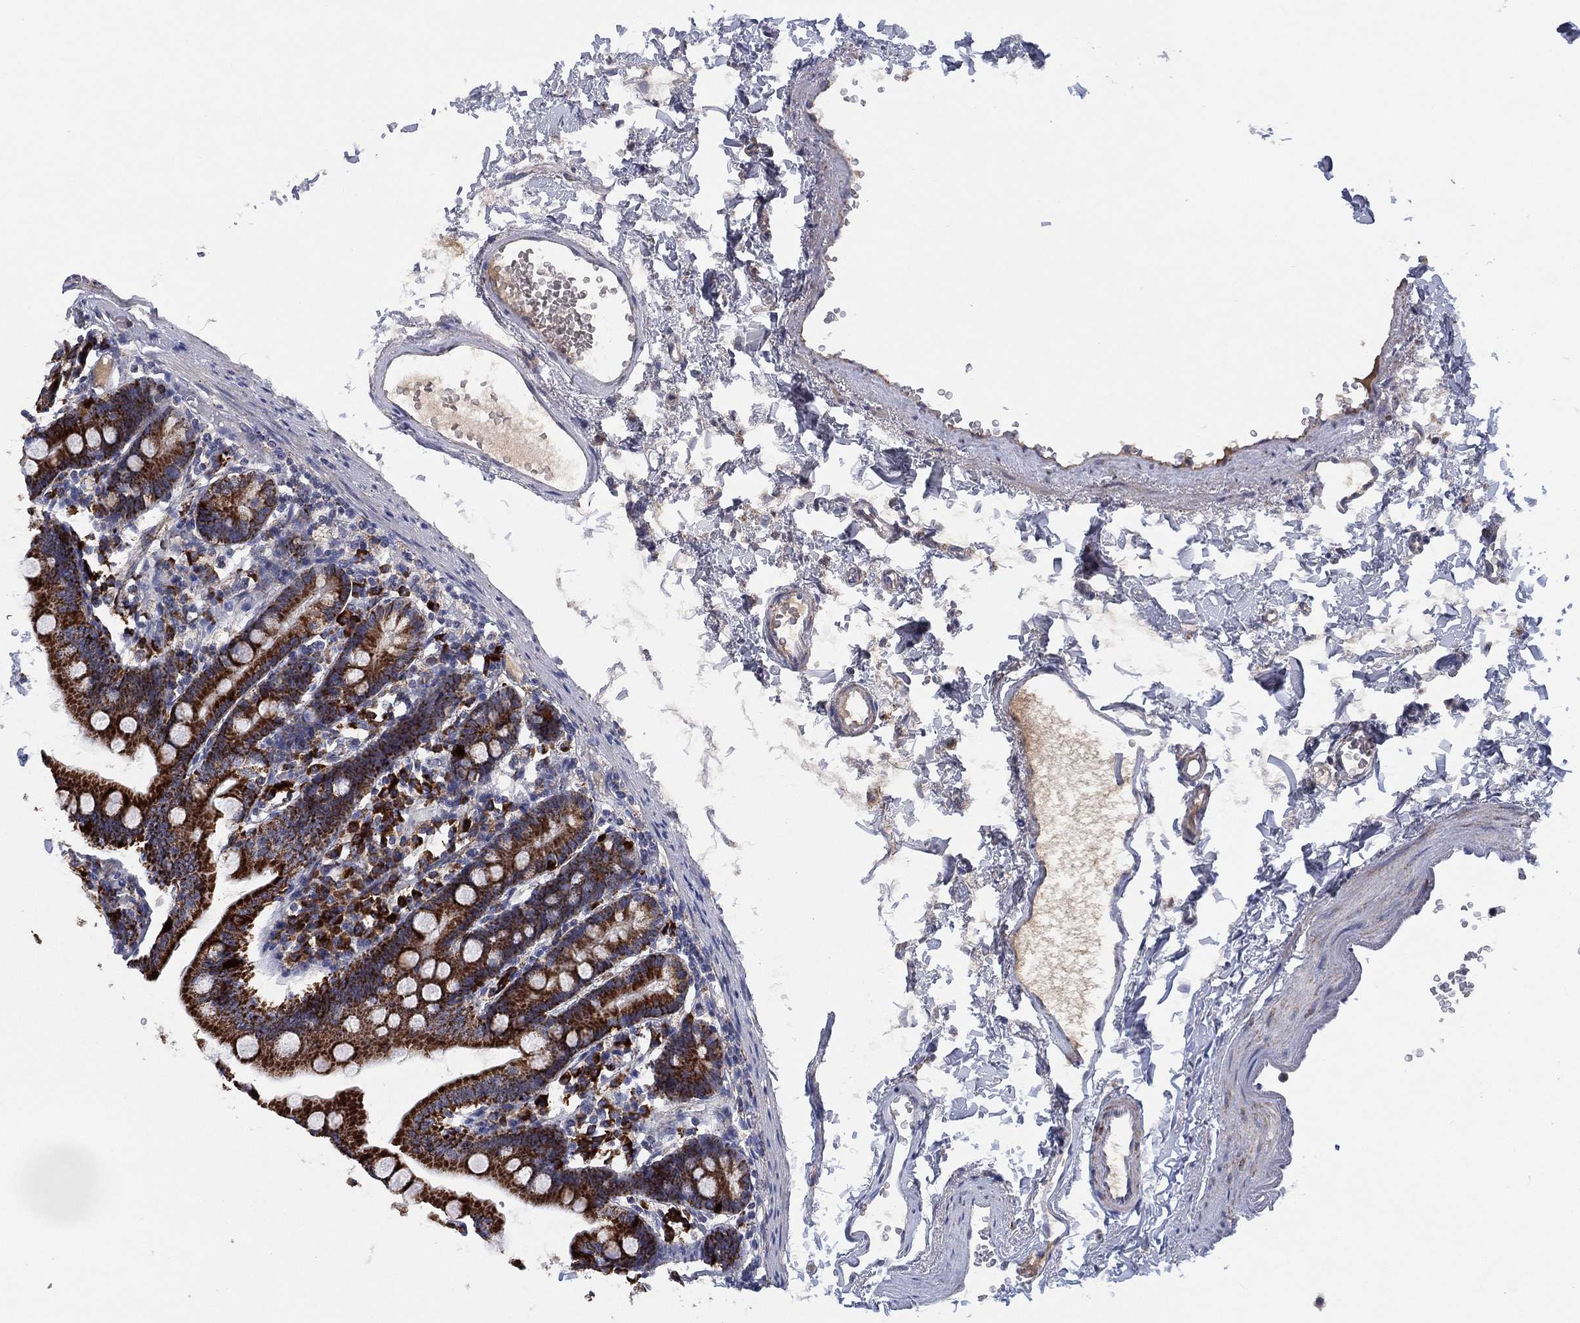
{"staining": {"intensity": "strong", "quantity": ">75%", "location": "cytoplasmic/membranous"}, "tissue": "duodenum", "cell_type": "Glandular cells", "image_type": "normal", "snomed": [{"axis": "morphology", "description": "Normal tissue, NOS"}, {"axis": "topography", "description": "Duodenum"}], "caption": "Glandular cells display strong cytoplasmic/membranous staining in about >75% of cells in unremarkable duodenum.", "gene": "PPP2R5A", "patient": {"sex": "female", "age": 67}}